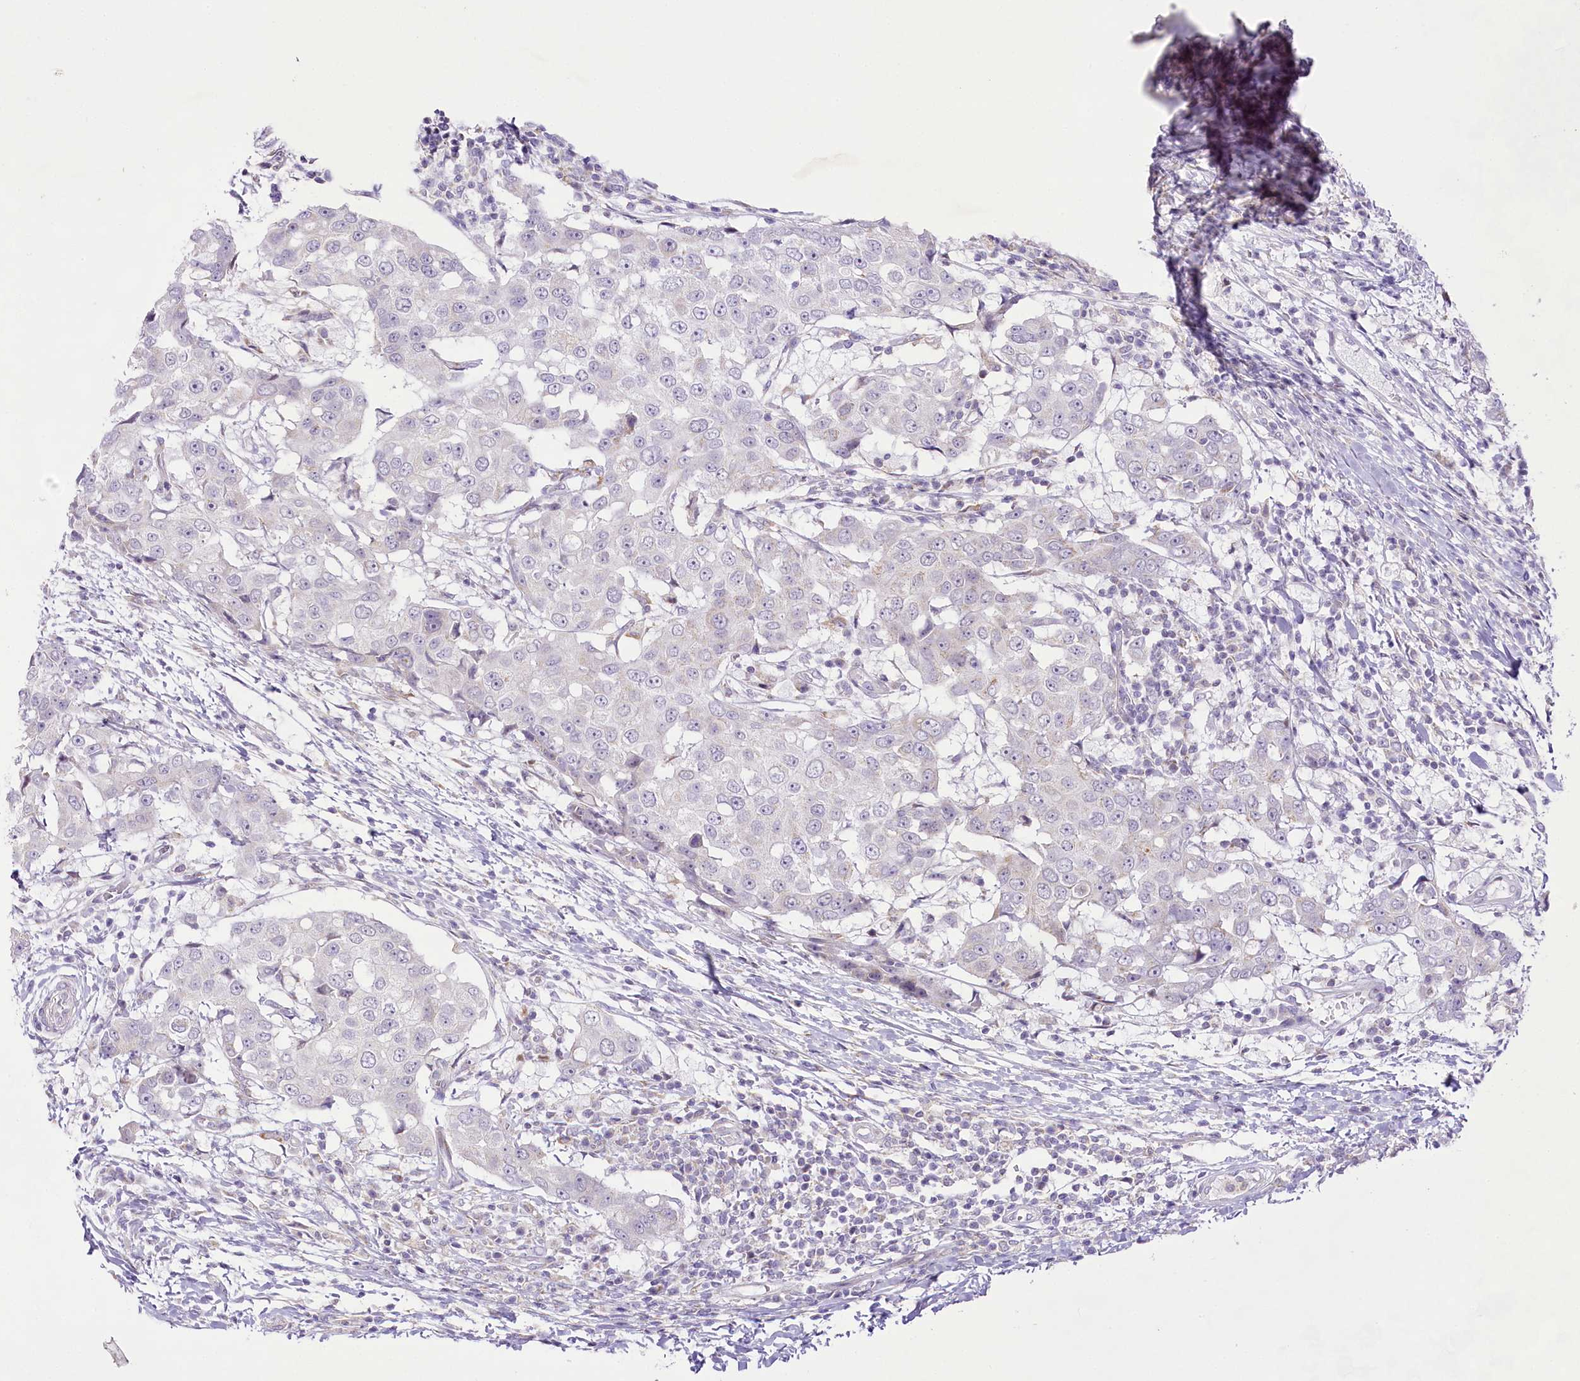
{"staining": {"intensity": "negative", "quantity": "none", "location": "none"}, "tissue": "breast cancer", "cell_type": "Tumor cells", "image_type": "cancer", "snomed": [{"axis": "morphology", "description": "Duct carcinoma"}, {"axis": "topography", "description": "Breast"}], "caption": "There is no significant positivity in tumor cells of breast invasive ductal carcinoma.", "gene": "CCDC30", "patient": {"sex": "female", "age": 27}}